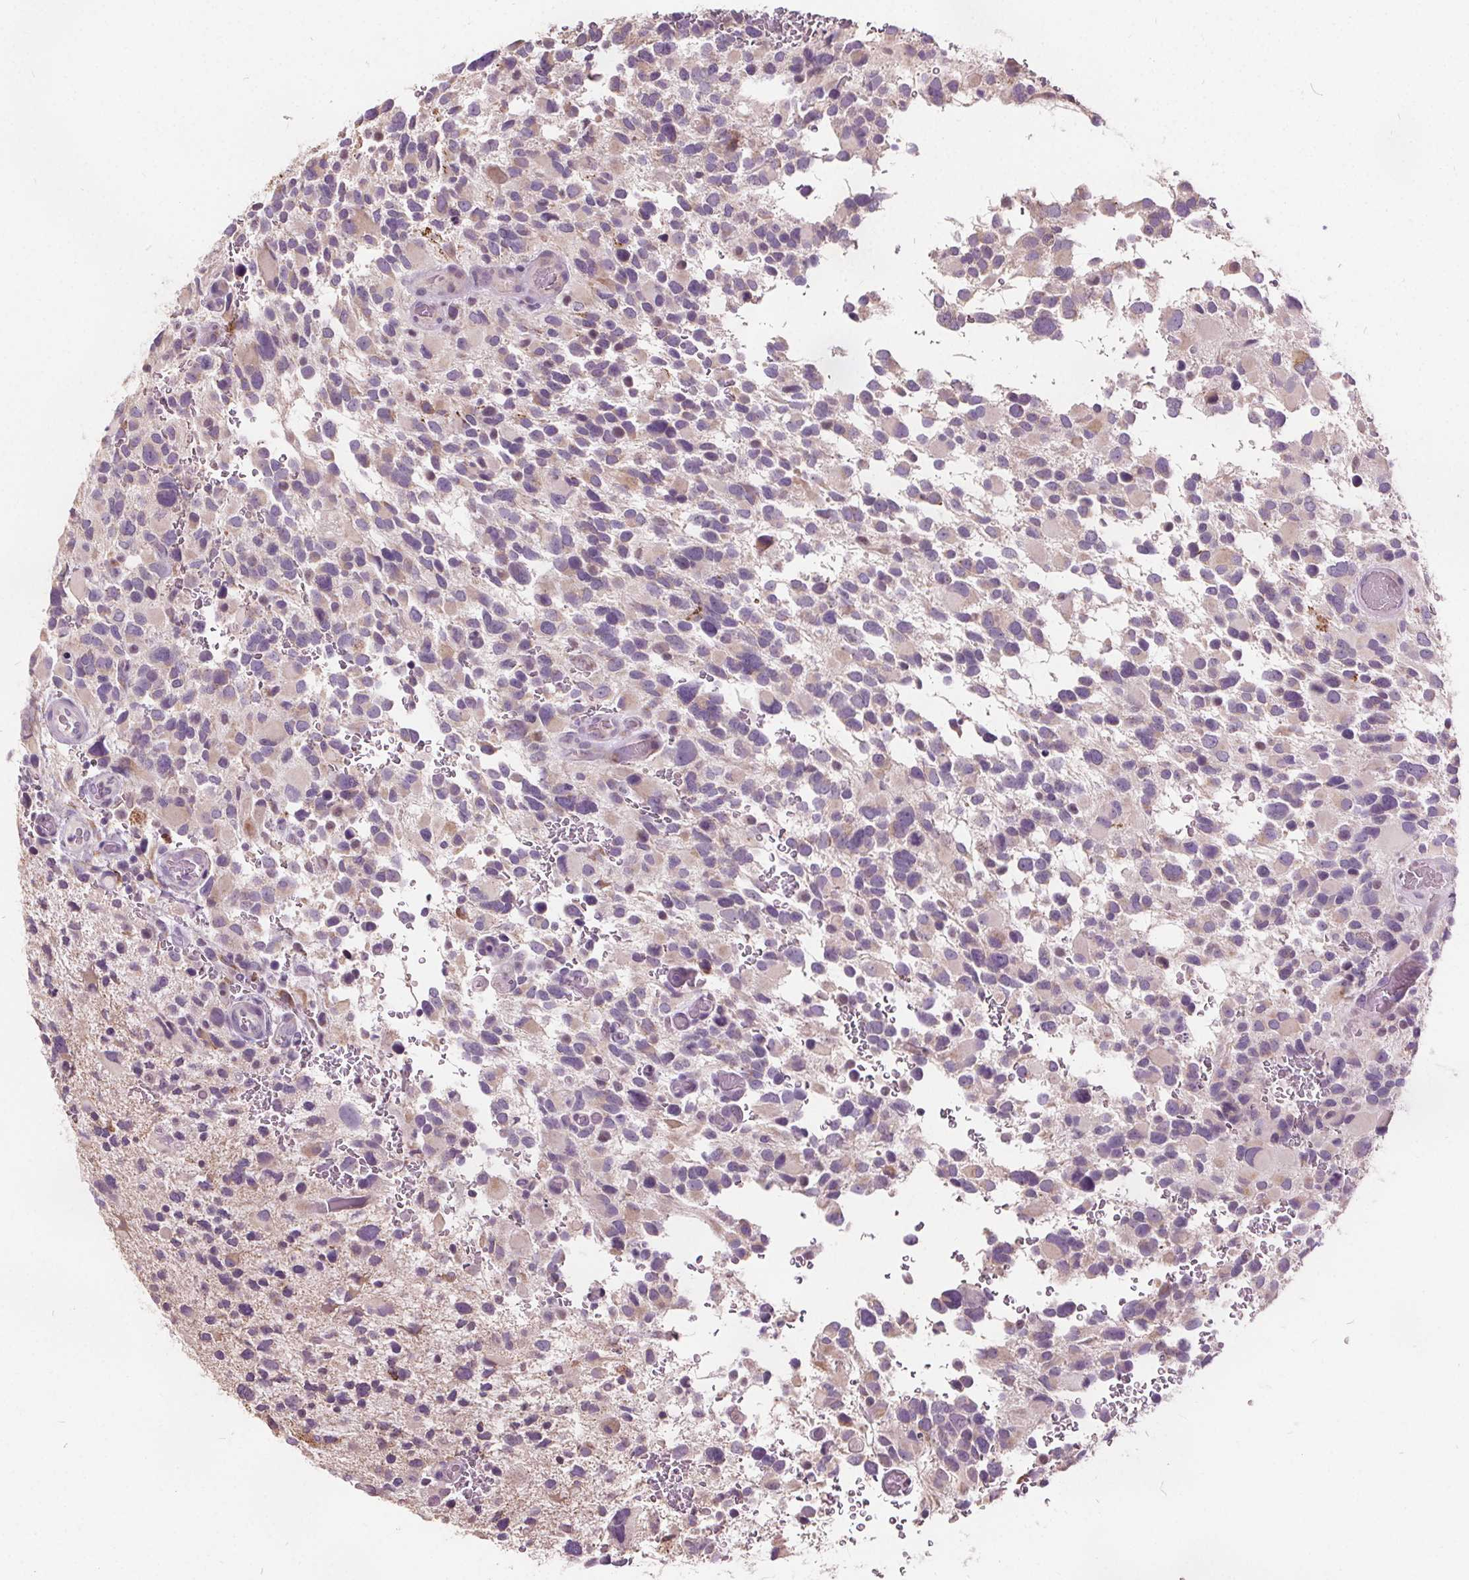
{"staining": {"intensity": "negative", "quantity": "none", "location": "none"}, "tissue": "glioma", "cell_type": "Tumor cells", "image_type": "cancer", "snomed": [{"axis": "morphology", "description": "Glioma, malignant, Low grade"}, {"axis": "topography", "description": "Brain"}], "caption": "A histopathology image of human malignant glioma (low-grade) is negative for staining in tumor cells.", "gene": "ACOX2", "patient": {"sex": "female", "age": 32}}